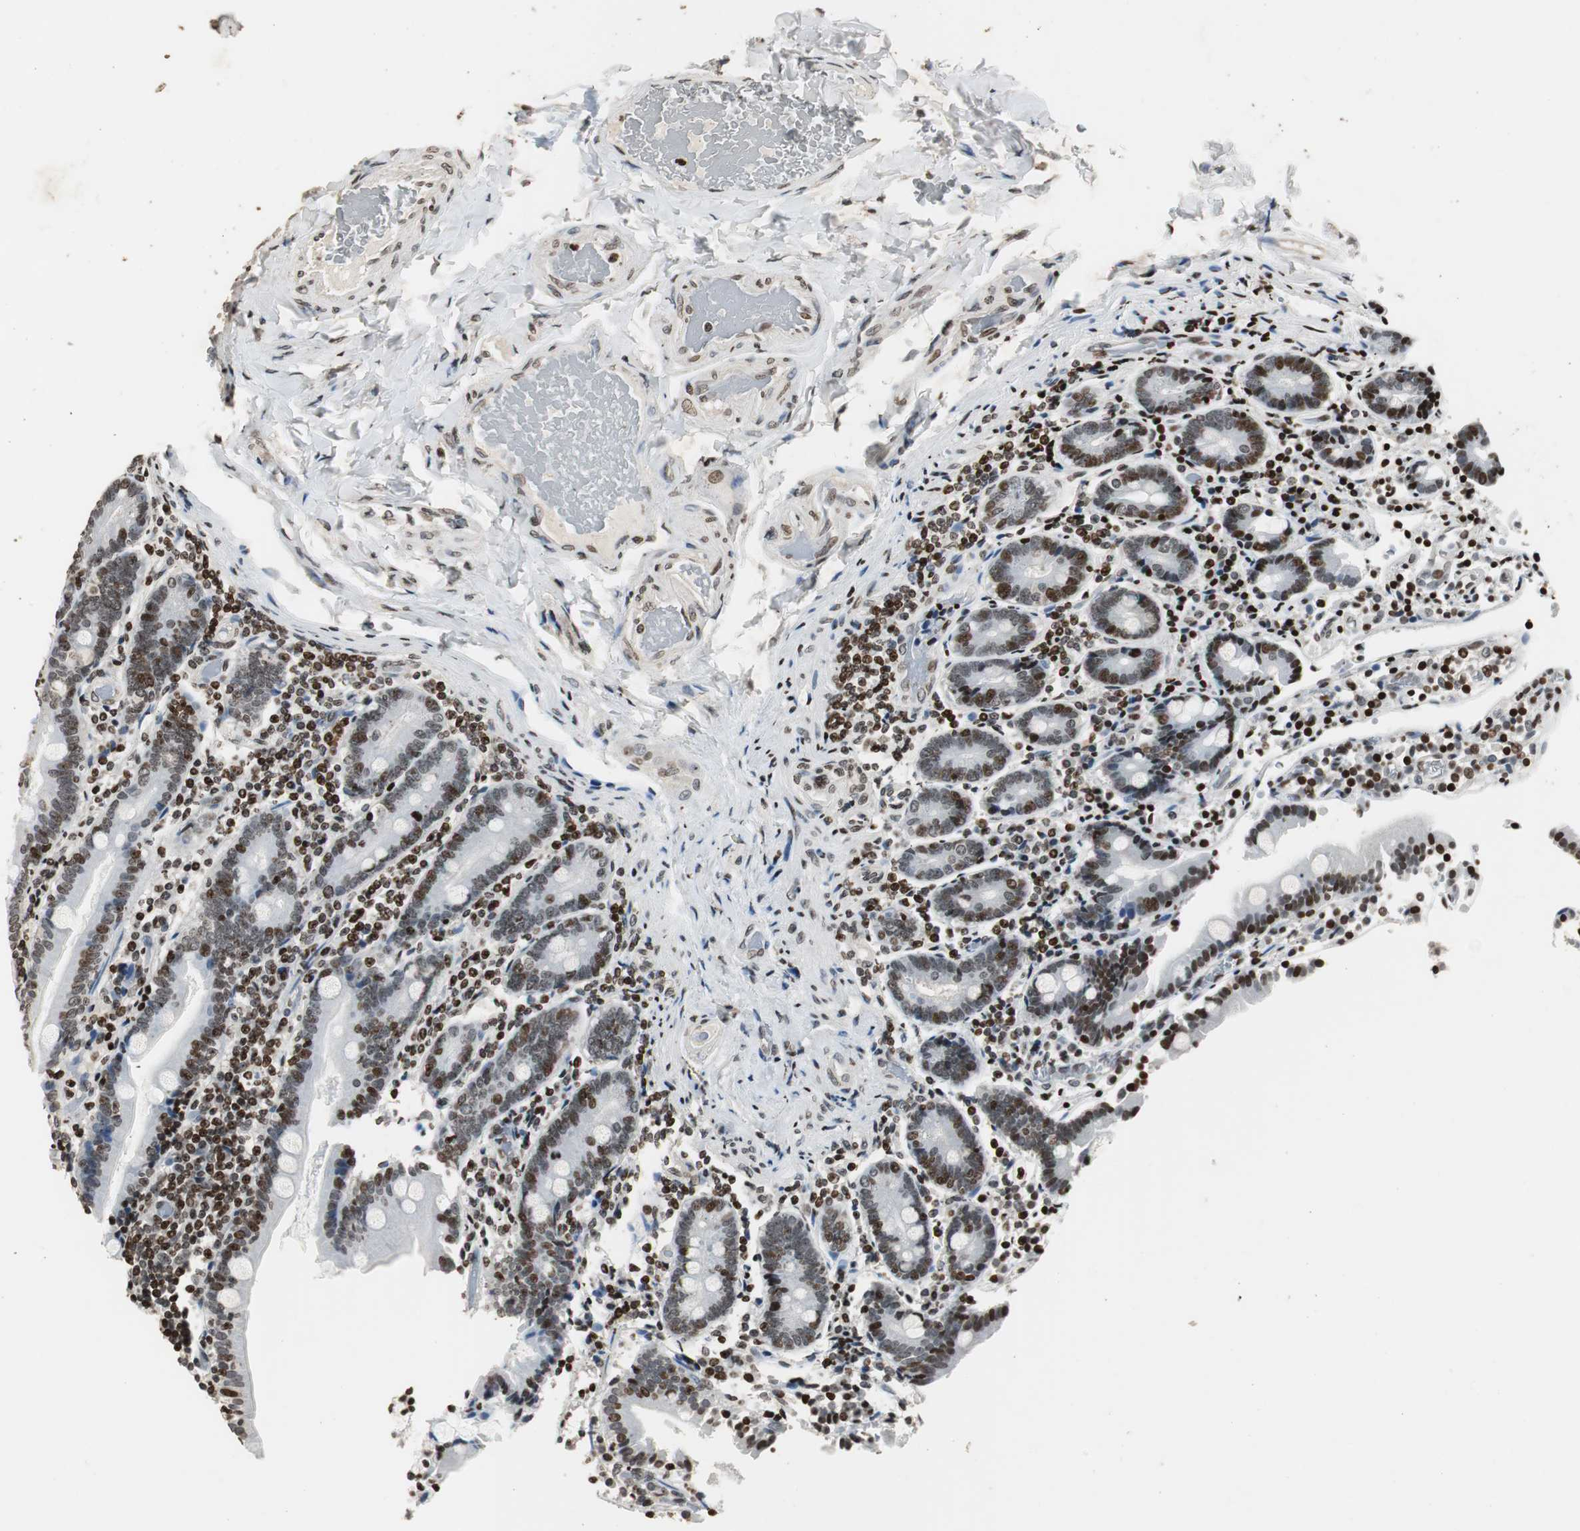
{"staining": {"intensity": "strong", "quantity": ">75%", "location": "nuclear"}, "tissue": "duodenum", "cell_type": "Glandular cells", "image_type": "normal", "snomed": [{"axis": "morphology", "description": "Normal tissue, NOS"}, {"axis": "topography", "description": "Duodenum"}], "caption": "IHC histopathology image of benign human duodenum stained for a protein (brown), which exhibits high levels of strong nuclear positivity in approximately >75% of glandular cells.", "gene": "PAXIP1", "patient": {"sex": "female", "age": 53}}